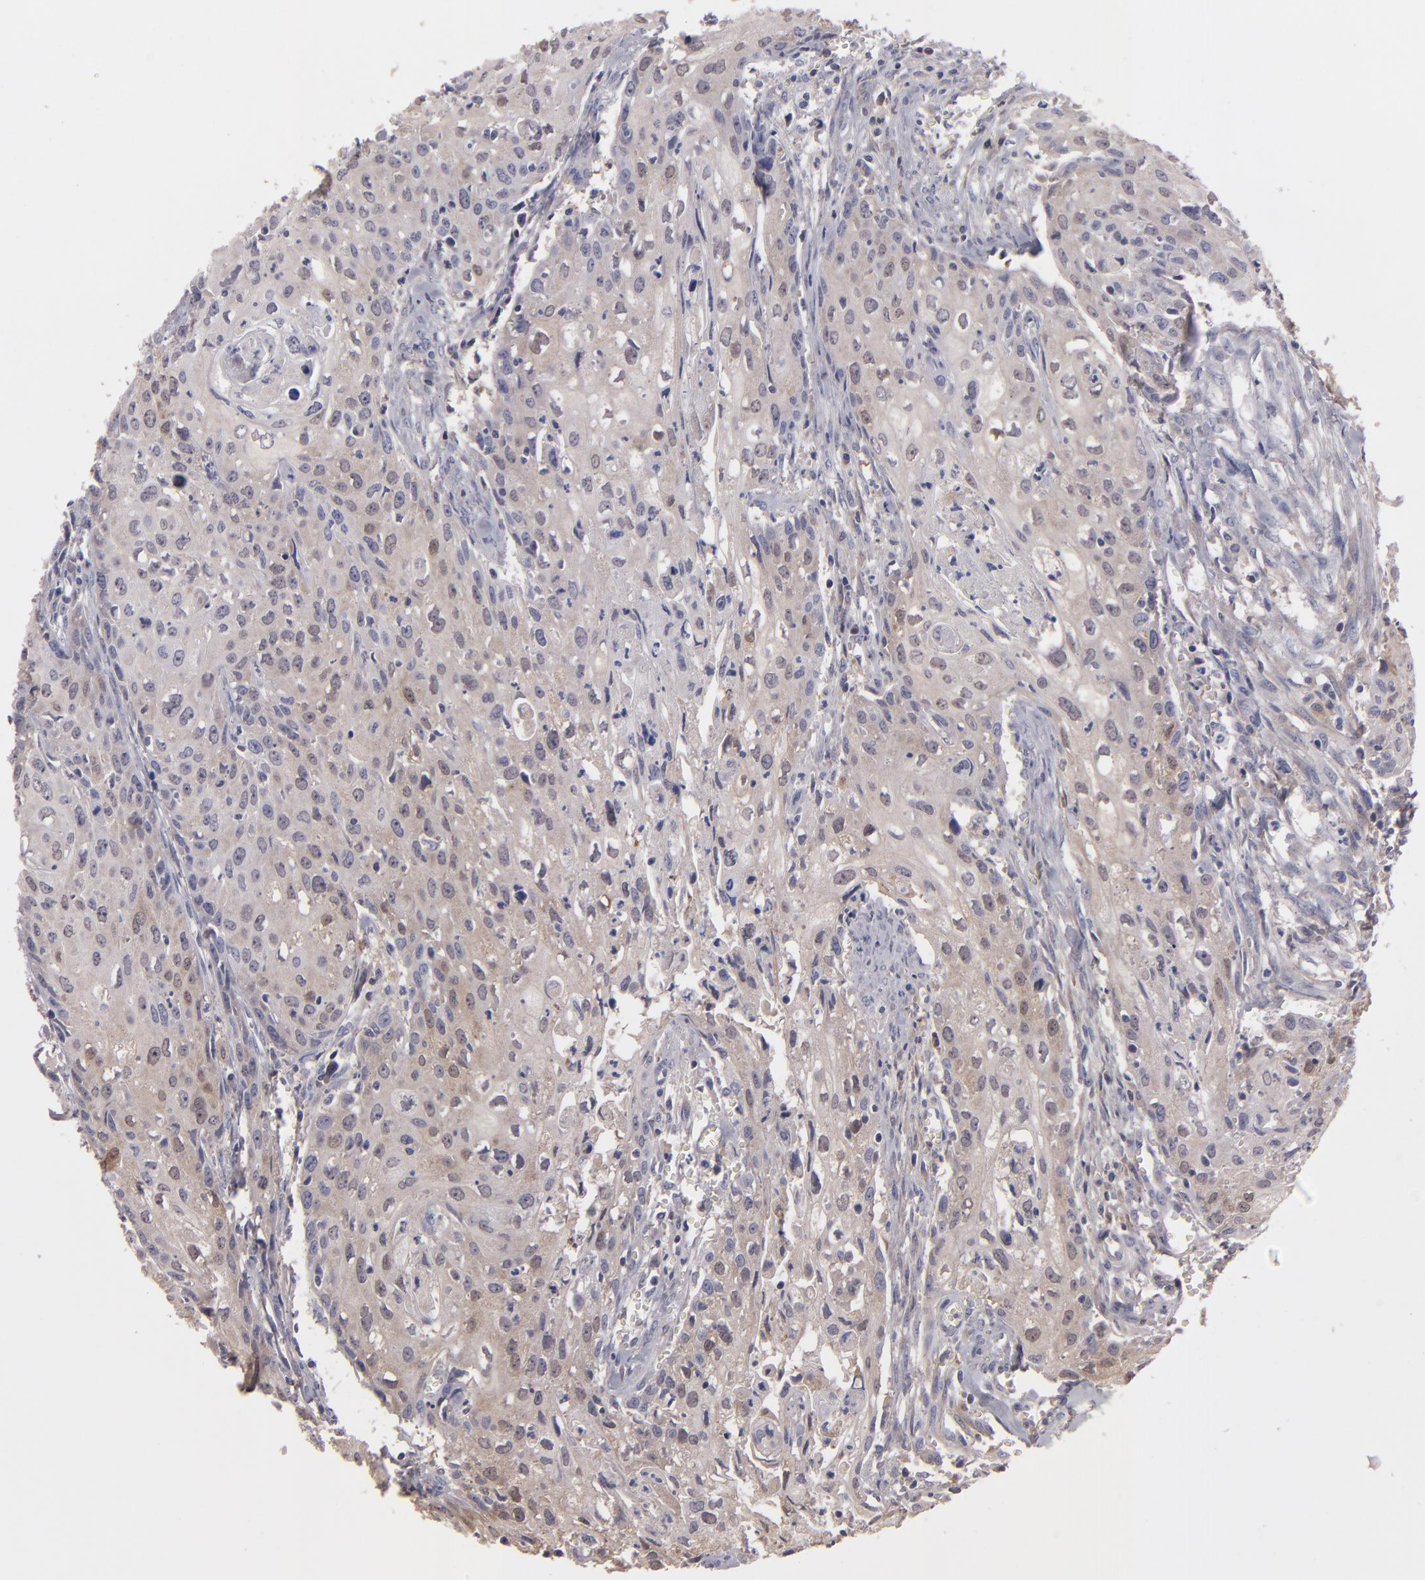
{"staining": {"intensity": "weak", "quantity": "<25%", "location": "cytoplasmic/membranous"}, "tissue": "urothelial cancer", "cell_type": "Tumor cells", "image_type": "cancer", "snomed": [{"axis": "morphology", "description": "Urothelial carcinoma, High grade"}, {"axis": "topography", "description": "Urinary bladder"}], "caption": "High power microscopy image of an immunohistochemistry (IHC) micrograph of urothelial cancer, revealing no significant staining in tumor cells. Nuclei are stained in blue.", "gene": "ITIH4", "patient": {"sex": "male", "age": 54}}